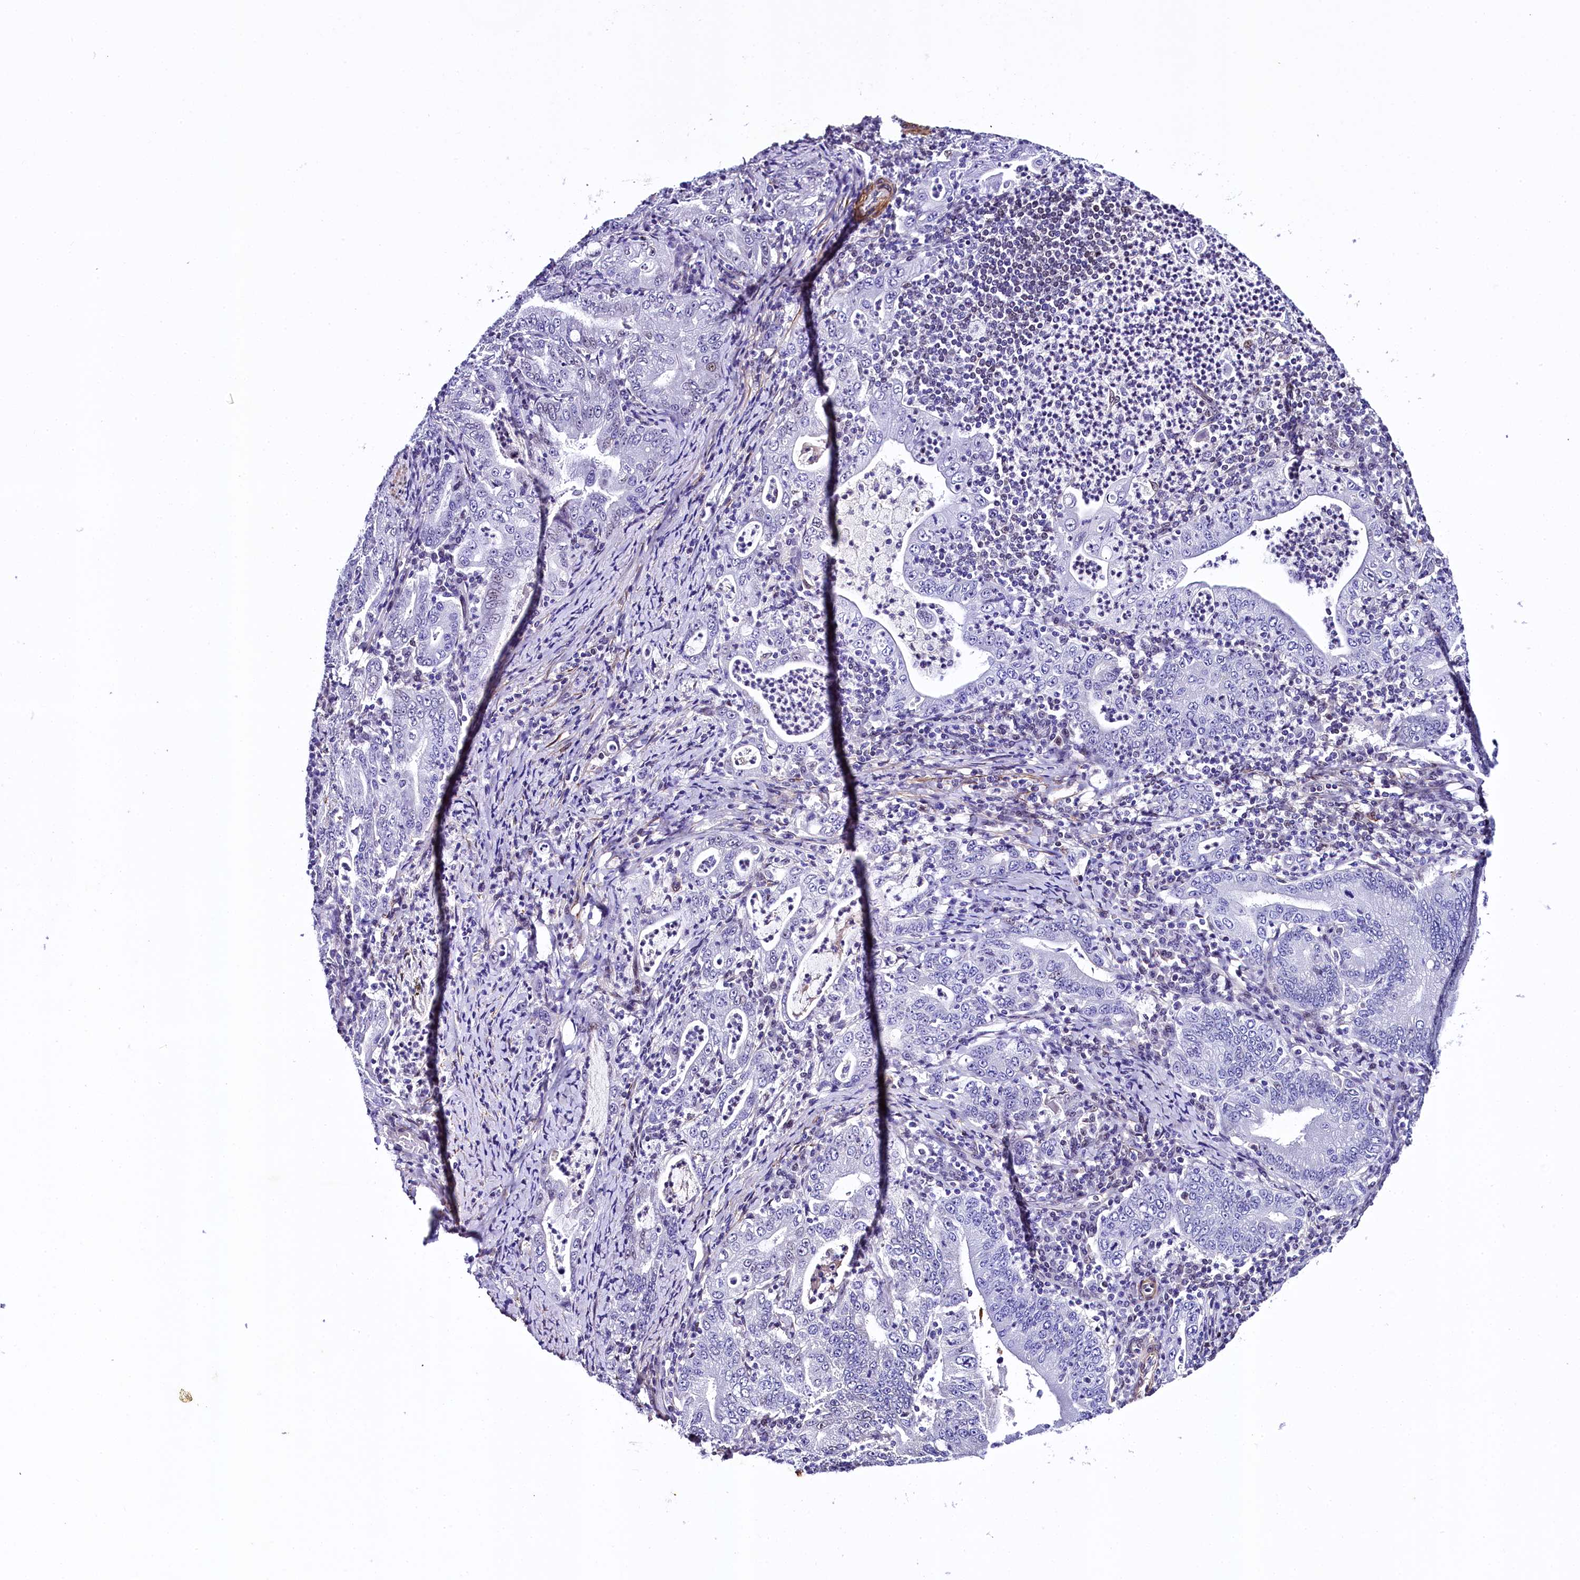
{"staining": {"intensity": "negative", "quantity": "none", "location": "none"}, "tissue": "stomach cancer", "cell_type": "Tumor cells", "image_type": "cancer", "snomed": [{"axis": "morphology", "description": "Normal tissue, NOS"}, {"axis": "morphology", "description": "Adenocarcinoma, NOS"}, {"axis": "topography", "description": "Esophagus"}, {"axis": "topography", "description": "Stomach, upper"}, {"axis": "topography", "description": "Peripheral nerve tissue"}], "caption": "High power microscopy micrograph of an IHC image of stomach cancer (adenocarcinoma), revealing no significant staining in tumor cells.", "gene": "SAMD10", "patient": {"sex": "male", "age": 62}}